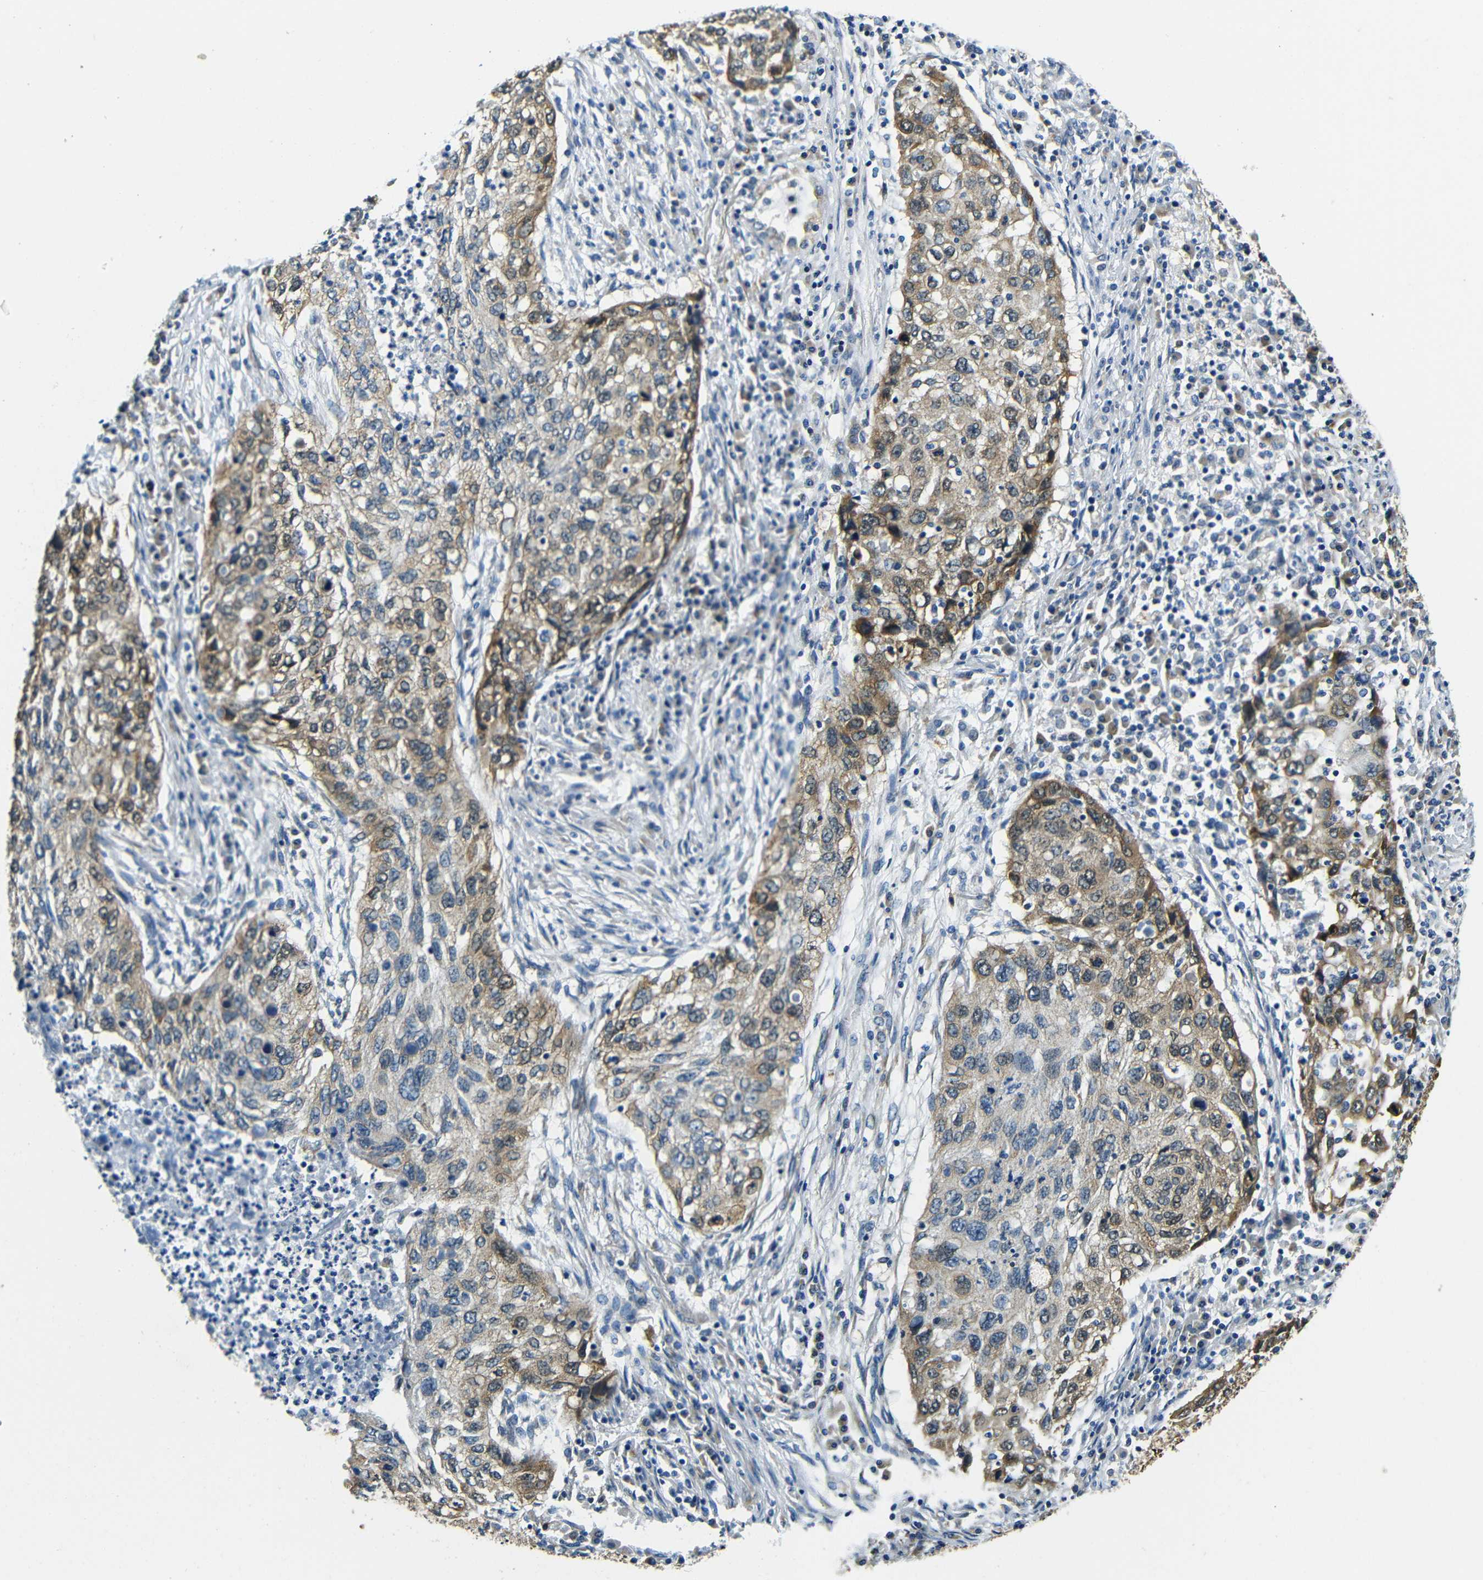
{"staining": {"intensity": "moderate", "quantity": ">75%", "location": "cytoplasmic/membranous"}, "tissue": "lung cancer", "cell_type": "Tumor cells", "image_type": "cancer", "snomed": [{"axis": "morphology", "description": "Squamous cell carcinoma, NOS"}, {"axis": "topography", "description": "Lung"}], "caption": "Immunohistochemistry micrograph of neoplastic tissue: human squamous cell carcinoma (lung) stained using immunohistochemistry displays medium levels of moderate protein expression localized specifically in the cytoplasmic/membranous of tumor cells, appearing as a cytoplasmic/membranous brown color.", "gene": "VAPB", "patient": {"sex": "female", "age": 63}}